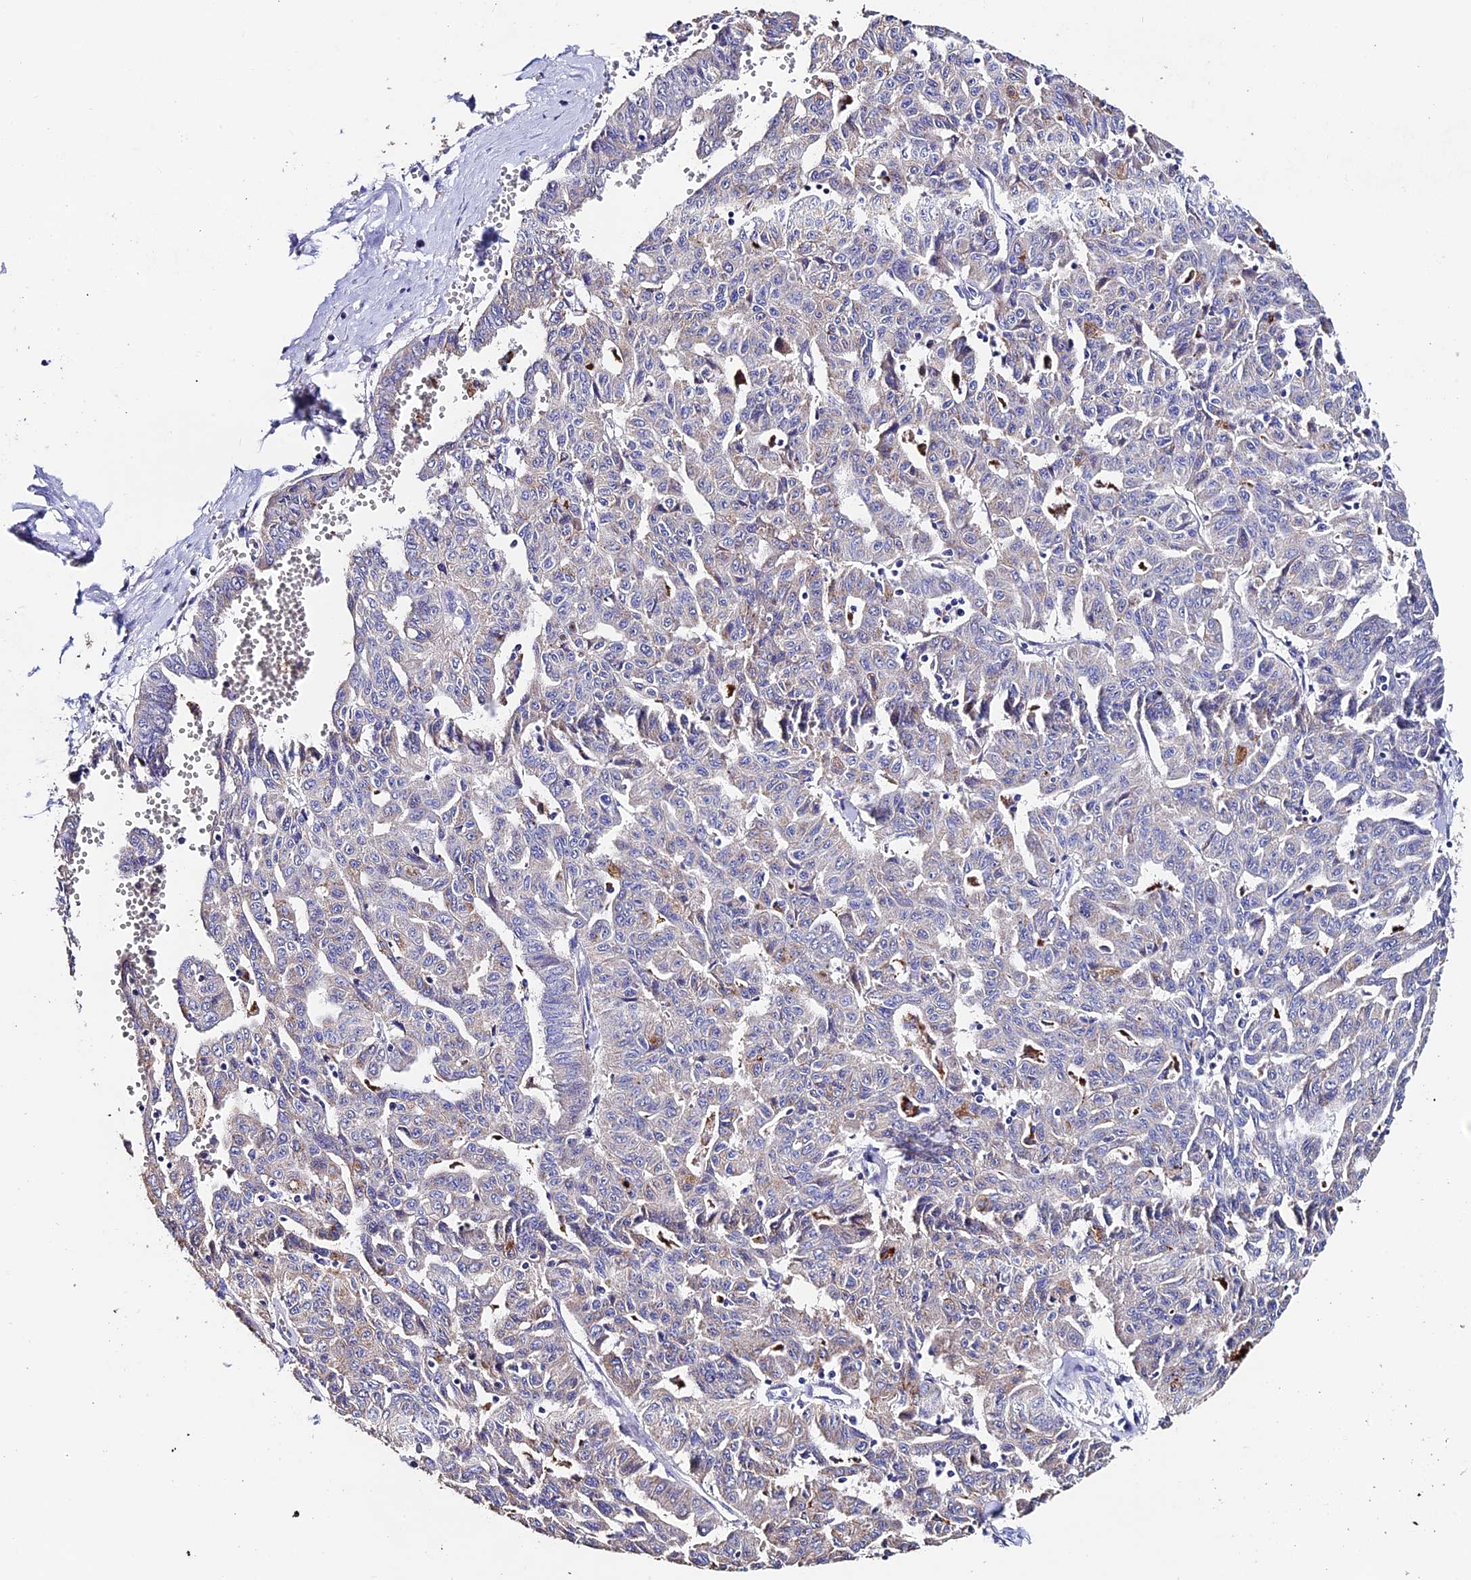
{"staining": {"intensity": "weak", "quantity": "<25%", "location": "cytoplasmic/membranous"}, "tissue": "liver cancer", "cell_type": "Tumor cells", "image_type": "cancer", "snomed": [{"axis": "morphology", "description": "Cholangiocarcinoma"}, {"axis": "topography", "description": "Liver"}], "caption": "High magnification brightfield microscopy of liver cancer (cholangiocarcinoma) stained with DAB (3,3'-diaminobenzidine) (brown) and counterstained with hematoxylin (blue): tumor cells show no significant positivity.", "gene": "FBXW9", "patient": {"sex": "female", "age": 77}}